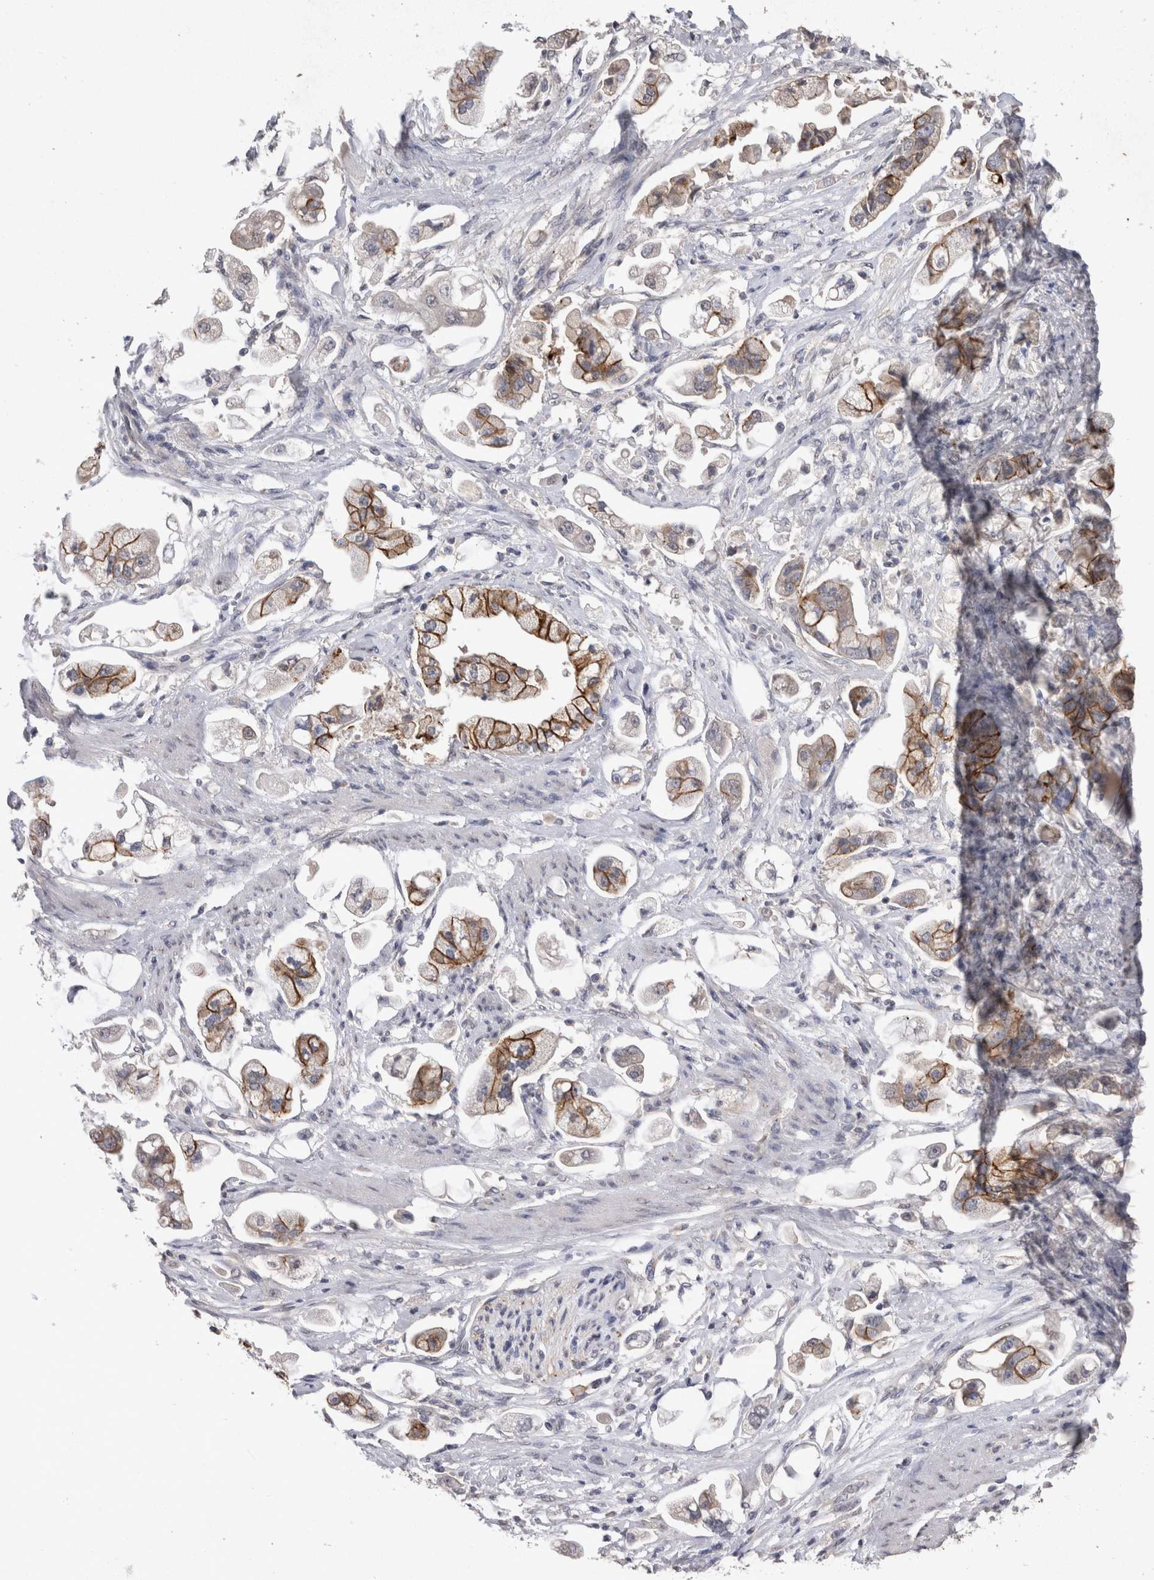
{"staining": {"intensity": "moderate", "quantity": ">75%", "location": "cytoplasmic/membranous"}, "tissue": "stomach cancer", "cell_type": "Tumor cells", "image_type": "cancer", "snomed": [{"axis": "morphology", "description": "Adenocarcinoma, NOS"}, {"axis": "topography", "description": "Stomach"}], "caption": "Brown immunohistochemical staining in adenocarcinoma (stomach) displays moderate cytoplasmic/membranous expression in about >75% of tumor cells.", "gene": "CDH6", "patient": {"sex": "male", "age": 62}}